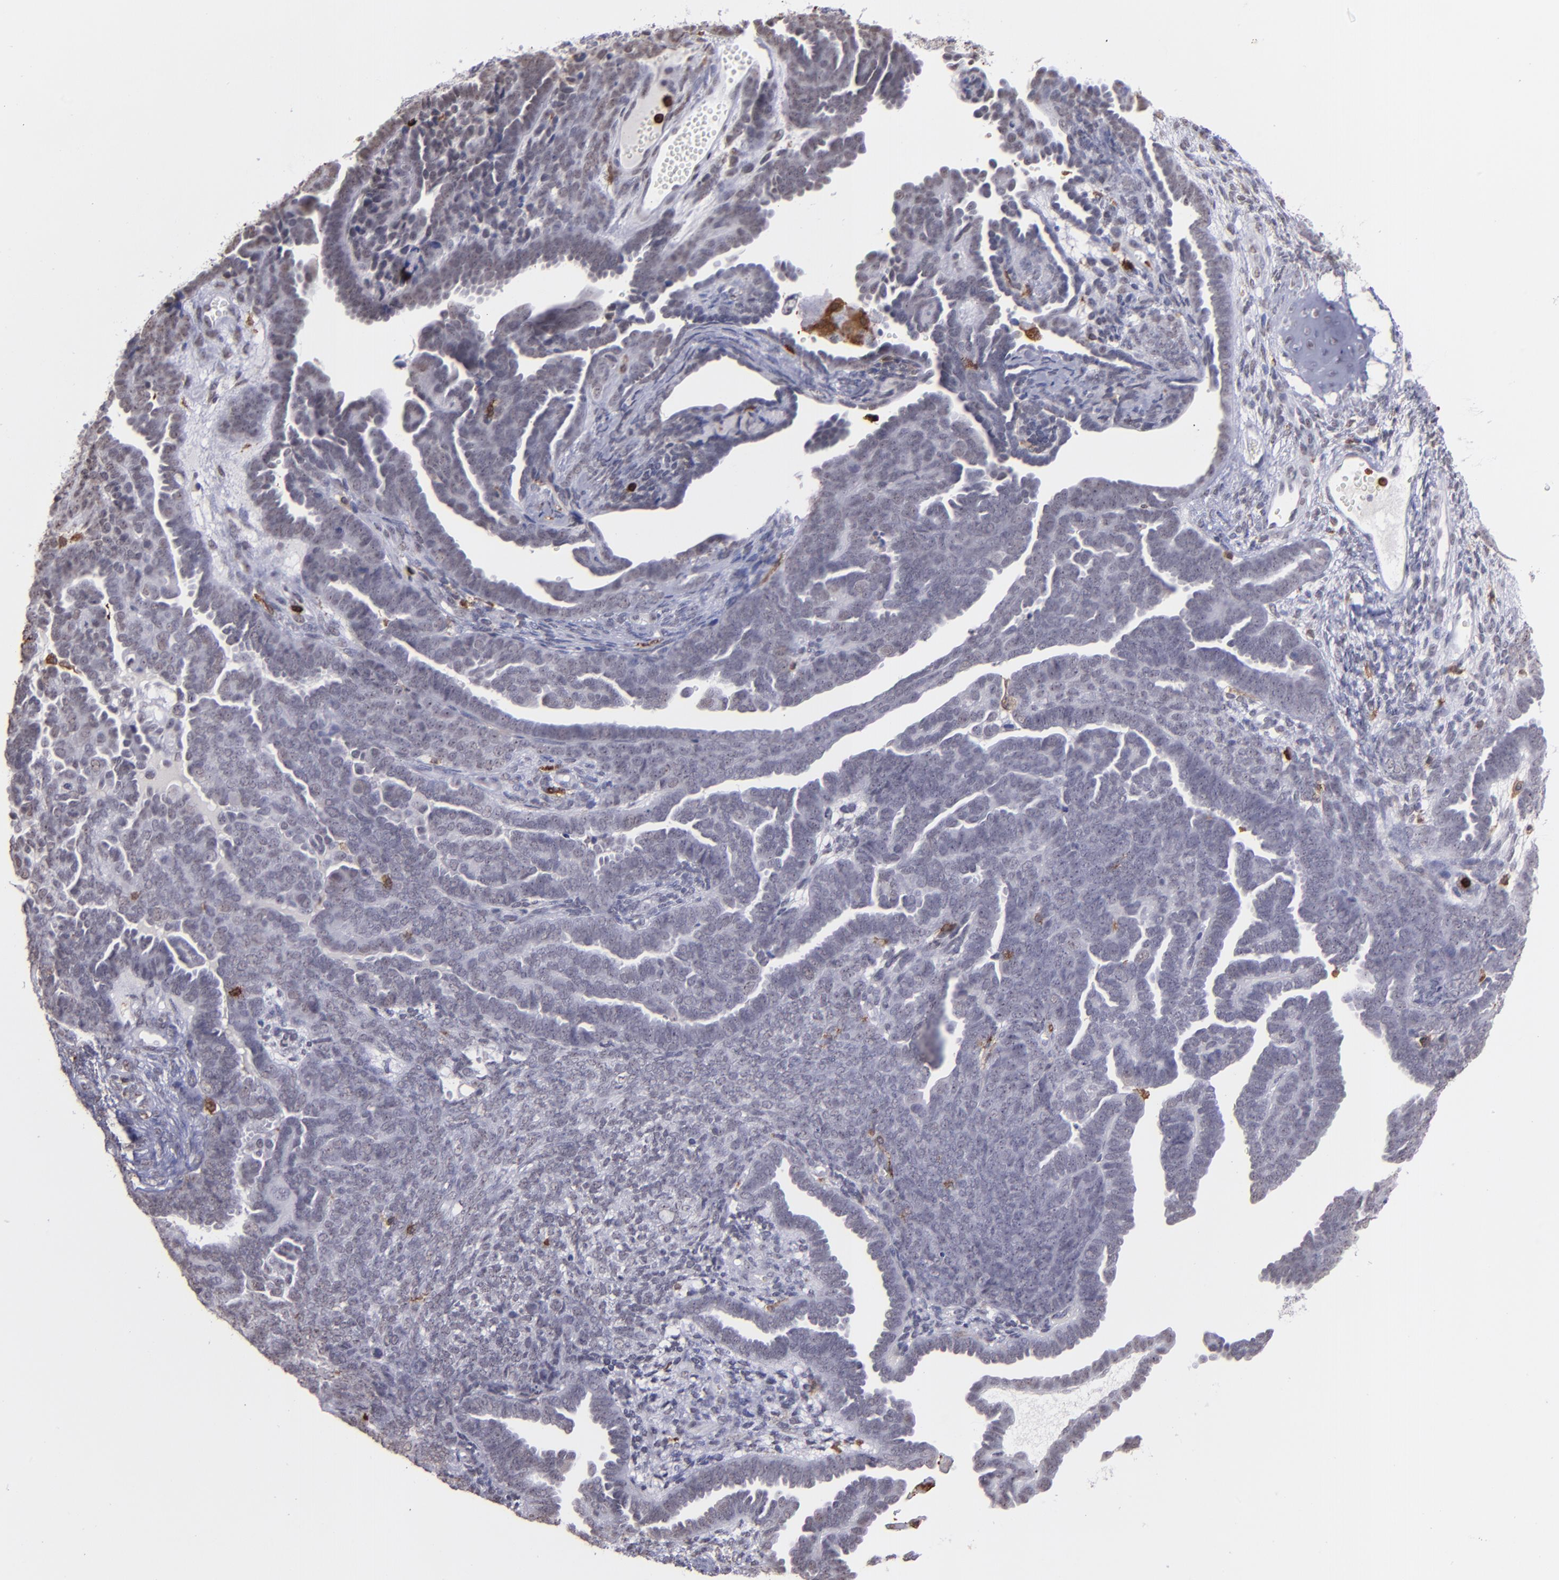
{"staining": {"intensity": "negative", "quantity": "none", "location": "none"}, "tissue": "endometrial cancer", "cell_type": "Tumor cells", "image_type": "cancer", "snomed": [{"axis": "morphology", "description": "Neoplasm, malignant, NOS"}, {"axis": "topography", "description": "Endometrium"}], "caption": "DAB (3,3'-diaminobenzidine) immunohistochemical staining of malignant neoplasm (endometrial) demonstrates no significant staining in tumor cells.", "gene": "NCF2", "patient": {"sex": "female", "age": 74}}